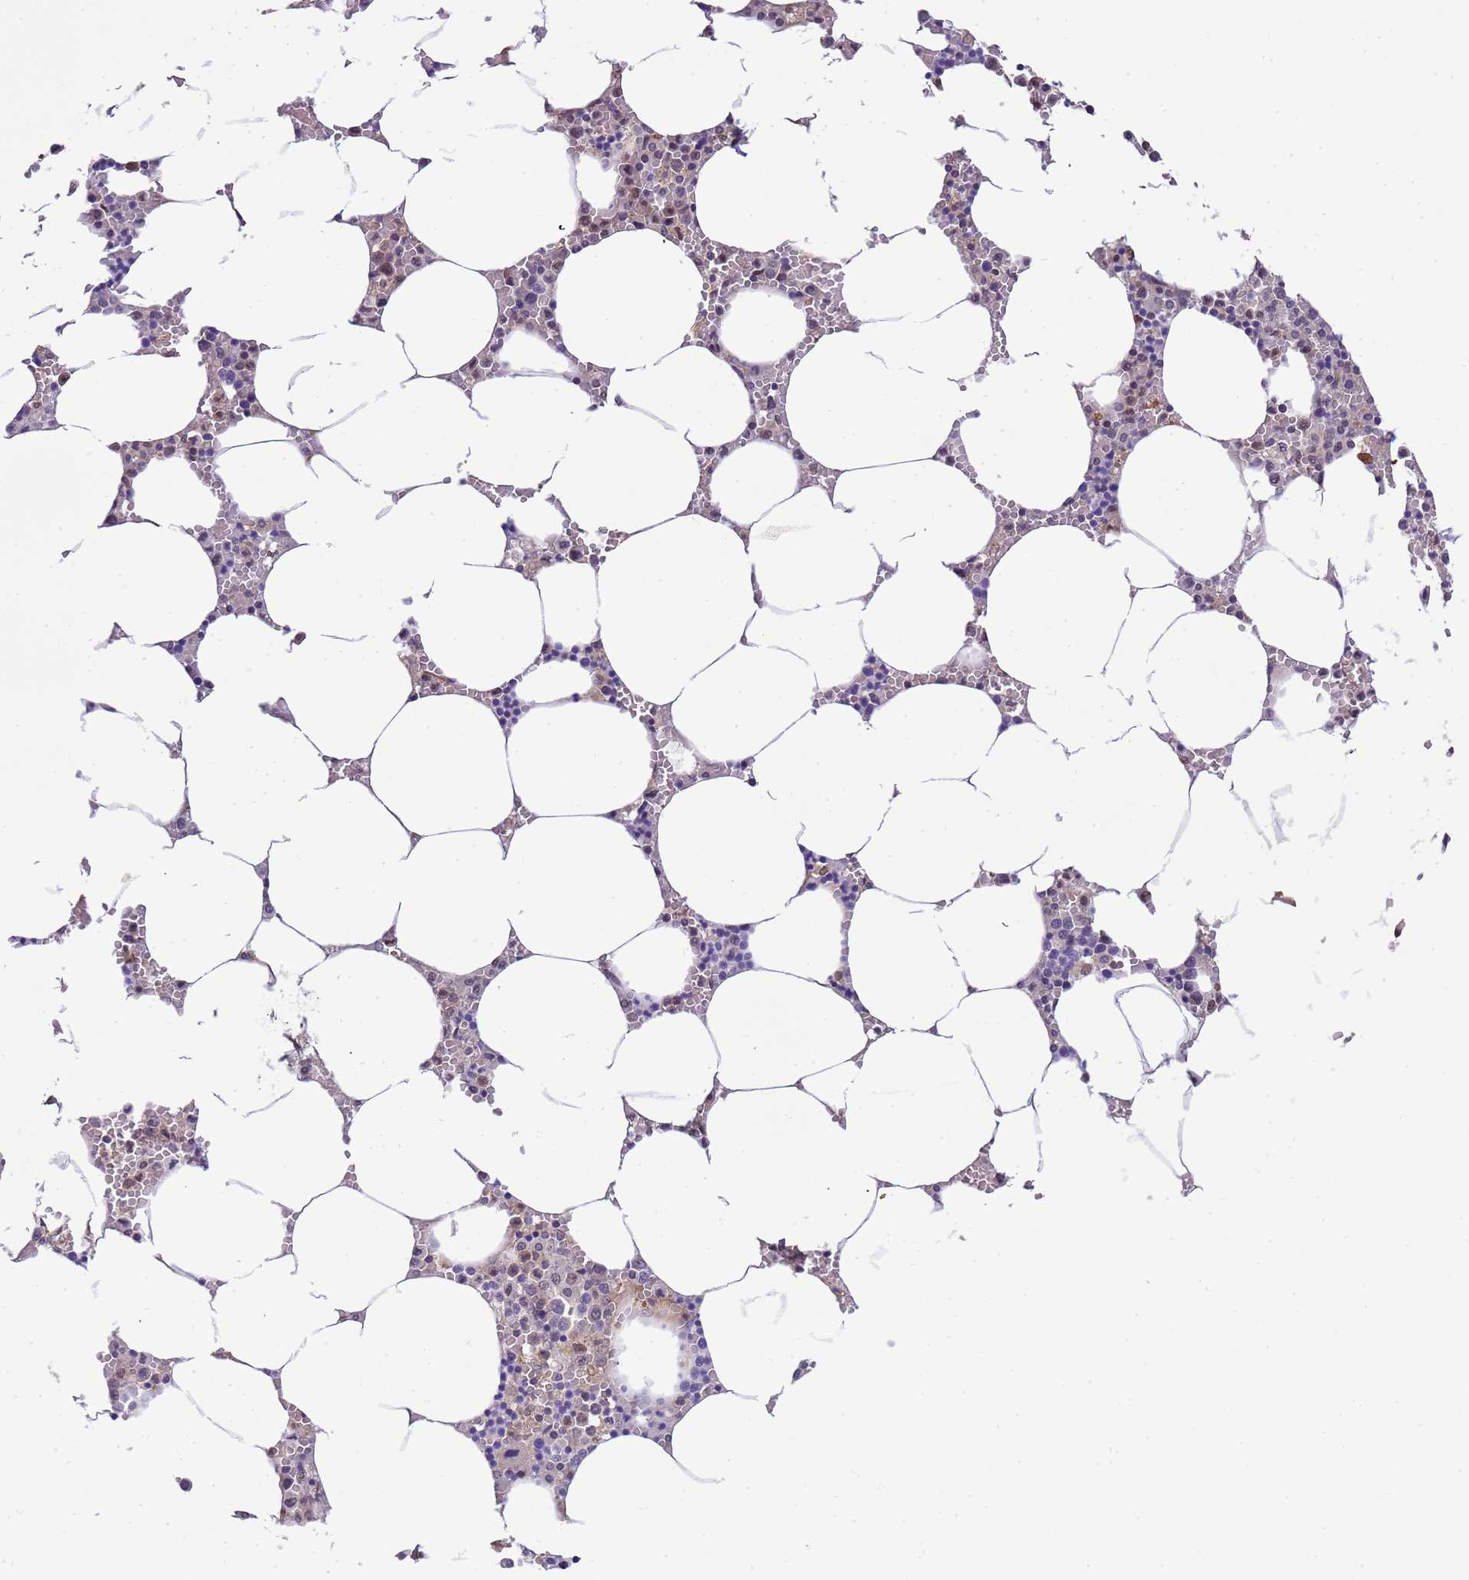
{"staining": {"intensity": "weak", "quantity": "<25%", "location": "nuclear"}, "tissue": "bone marrow", "cell_type": "Hematopoietic cells", "image_type": "normal", "snomed": [{"axis": "morphology", "description": "Normal tissue, NOS"}, {"axis": "topography", "description": "Bone marrow"}], "caption": "IHC of normal human bone marrow displays no expression in hematopoietic cells. (DAB (3,3'-diaminobenzidine) immunohistochemistry (IHC), high magnification).", "gene": "ZBTB5", "patient": {"sex": "male", "age": 70}}